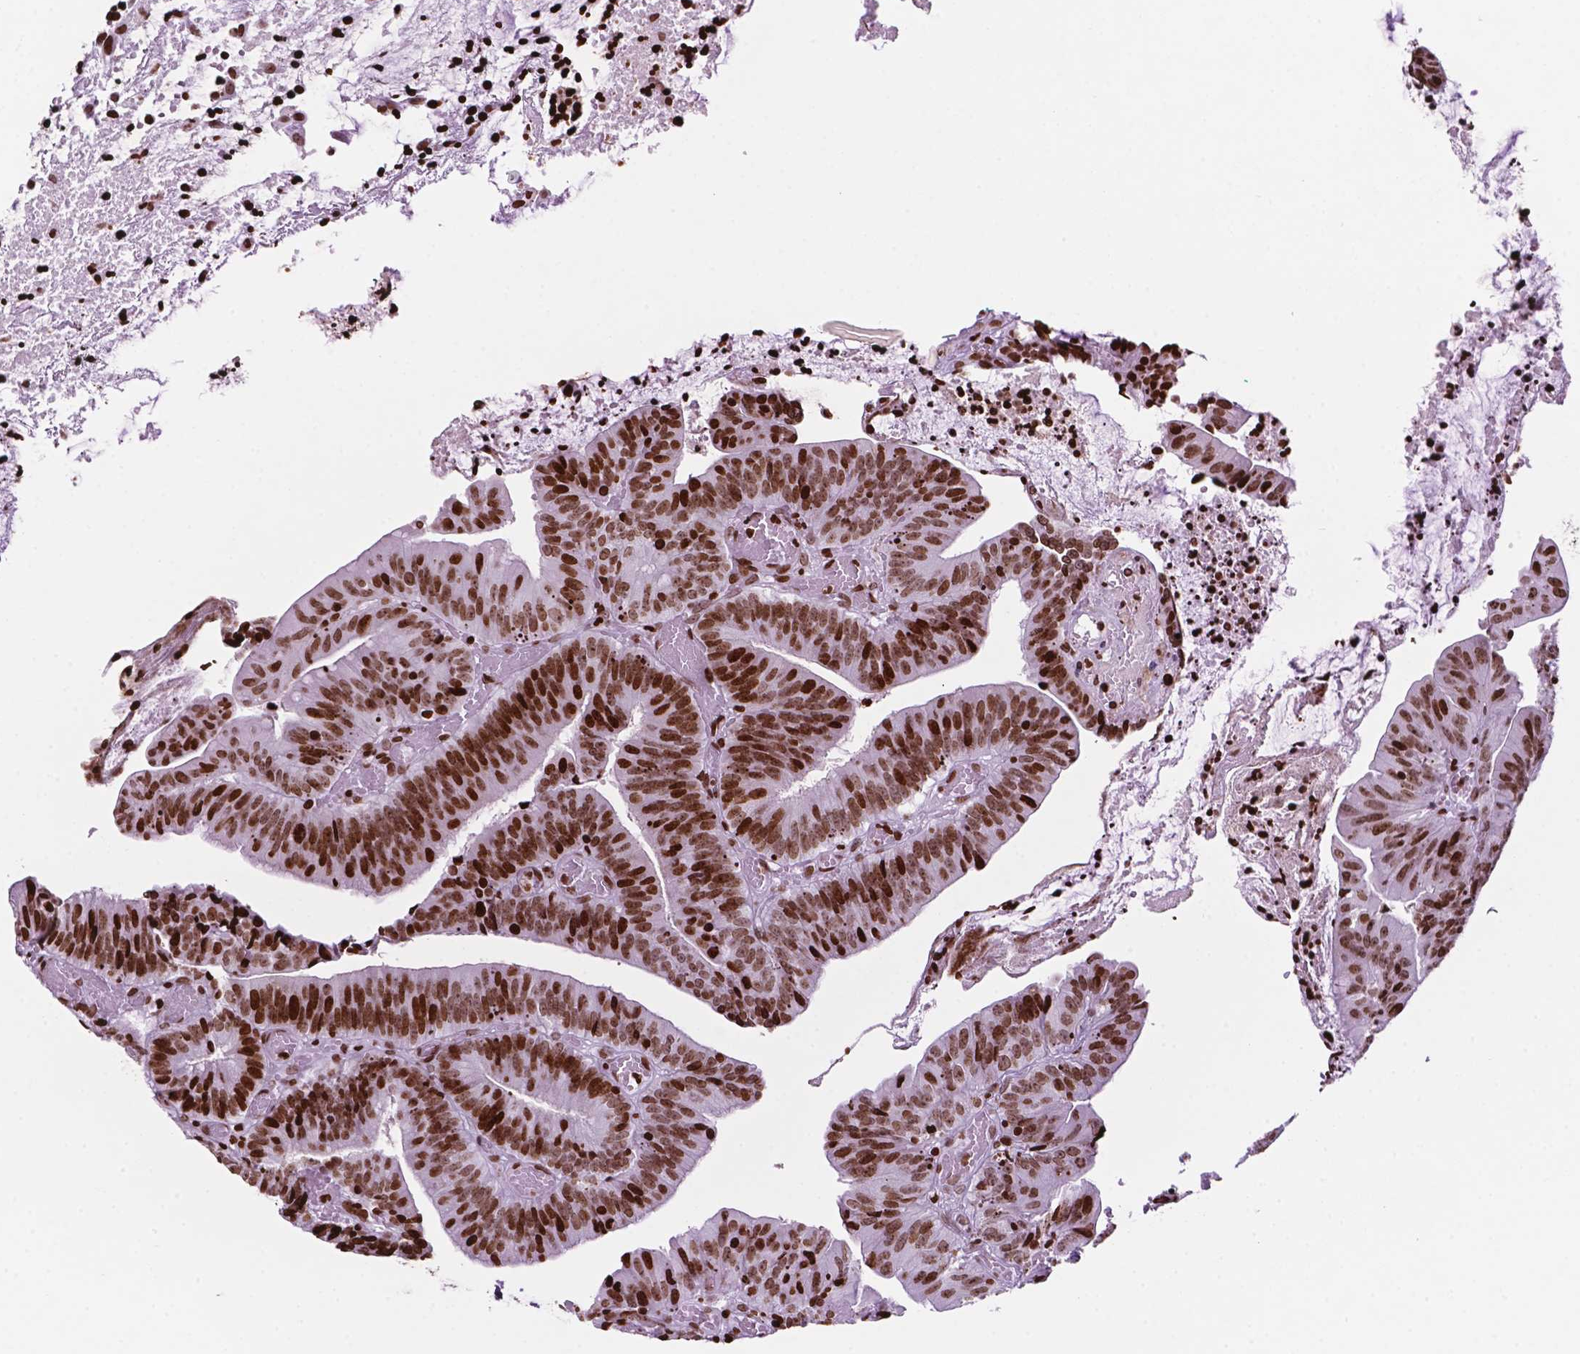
{"staining": {"intensity": "strong", "quantity": ">75%", "location": "nuclear"}, "tissue": "colorectal cancer", "cell_type": "Tumor cells", "image_type": "cancer", "snomed": [{"axis": "morphology", "description": "Adenocarcinoma, NOS"}, {"axis": "topography", "description": "Colon"}], "caption": "DAB (3,3'-diaminobenzidine) immunohistochemical staining of human colorectal adenocarcinoma displays strong nuclear protein expression in approximately >75% of tumor cells. The staining was performed using DAB, with brown indicating positive protein expression. Nuclei are stained blue with hematoxylin.", "gene": "TMEM250", "patient": {"sex": "female", "age": 78}}